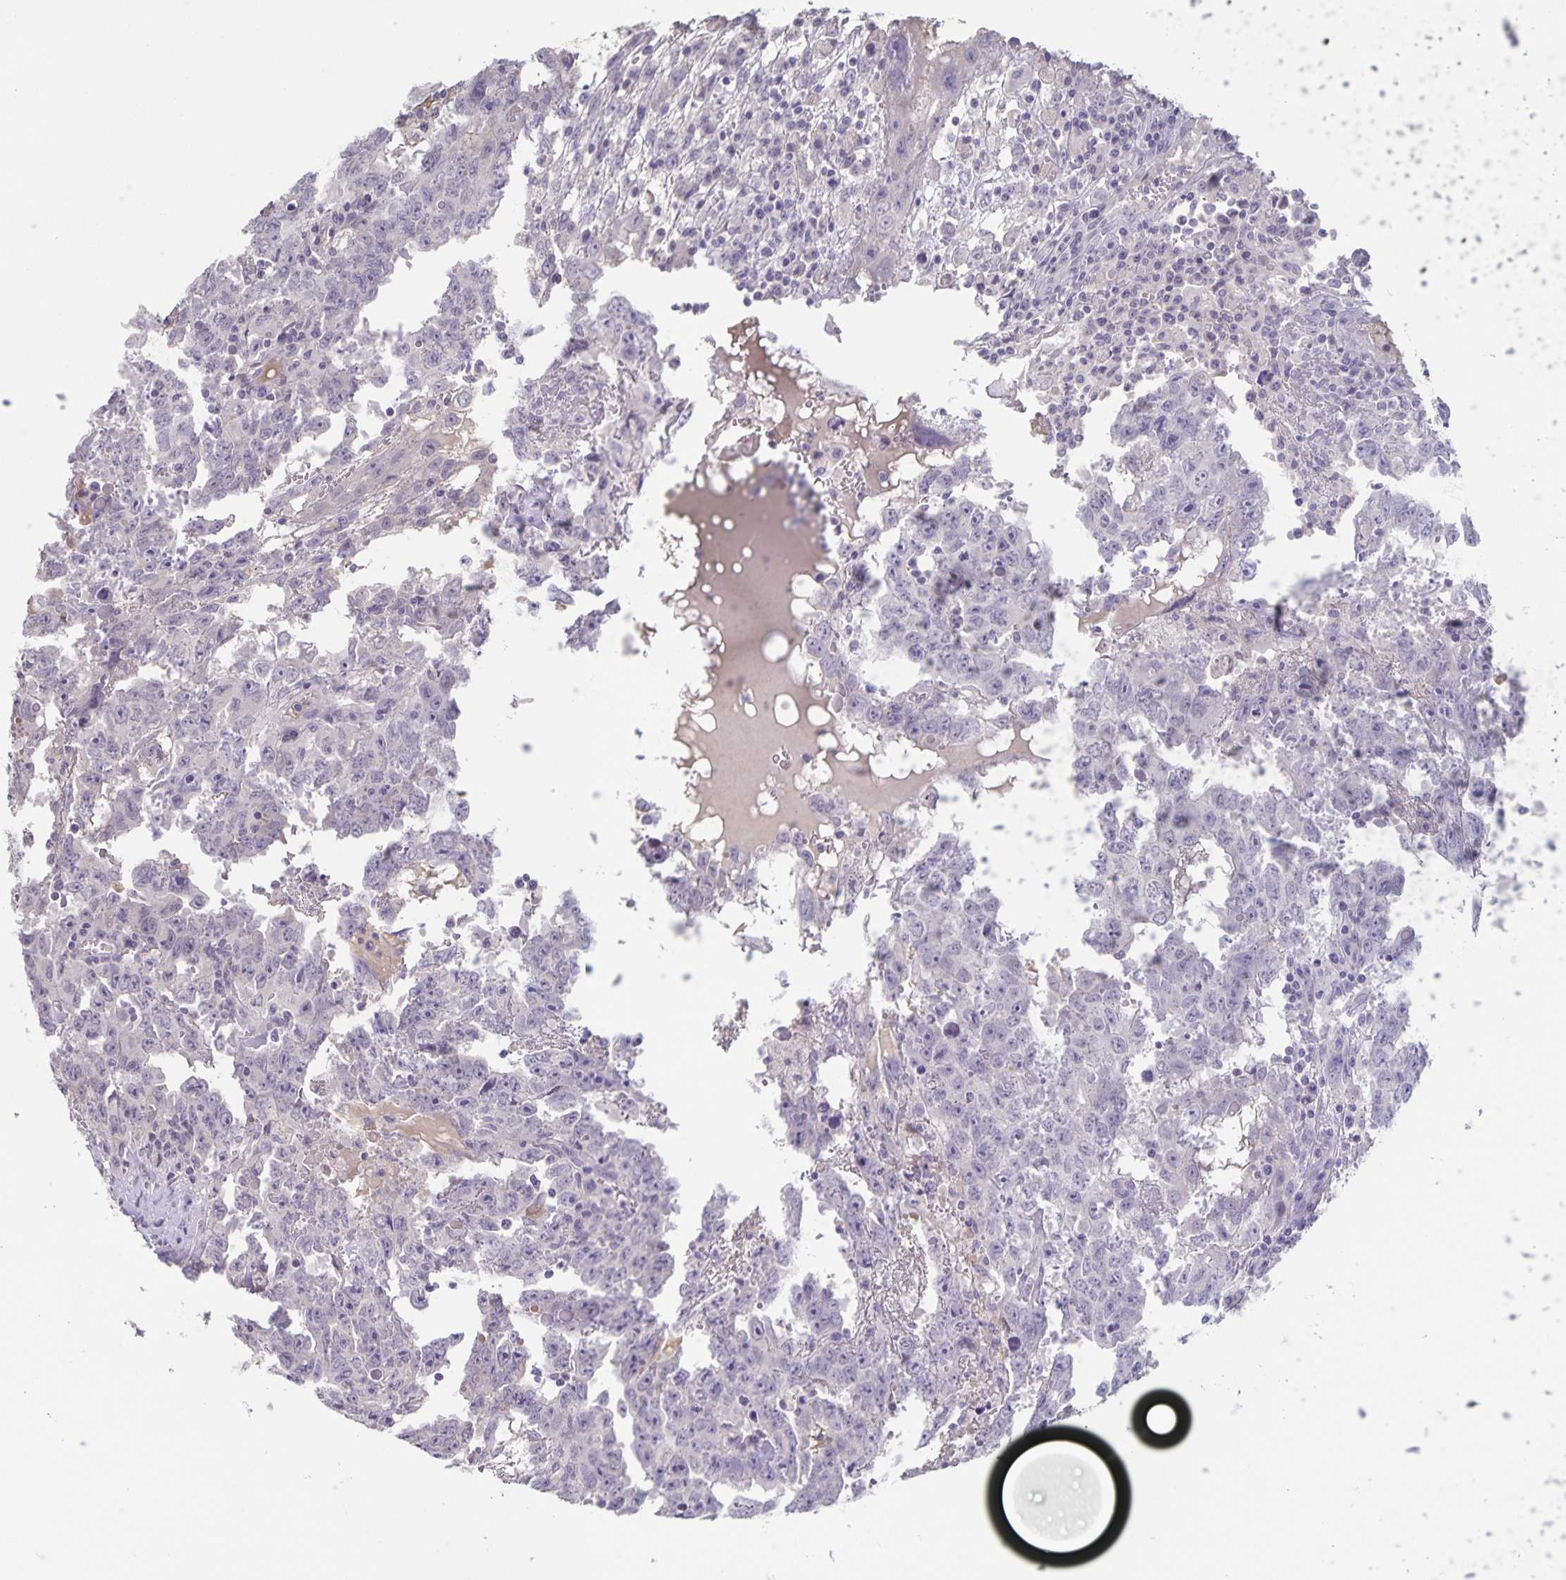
{"staining": {"intensity": "negative", "quantity": "none", "location": "none"}, "tissue": "testis cancer", "cell_type": "Tumor cells", "image_type": "cancer", "snomed": [{"axis": "morphology", "description": "Carcinoma, Embryonal, NOS"}, {"axis": "topography", "description": "Testis"}], "caption": "This is a micrograph of IHC staining of testis cancer, which shows no positivity in tumor cells.", "gene": "INSL5", "patient": {"sex": "male", "age": 22}}